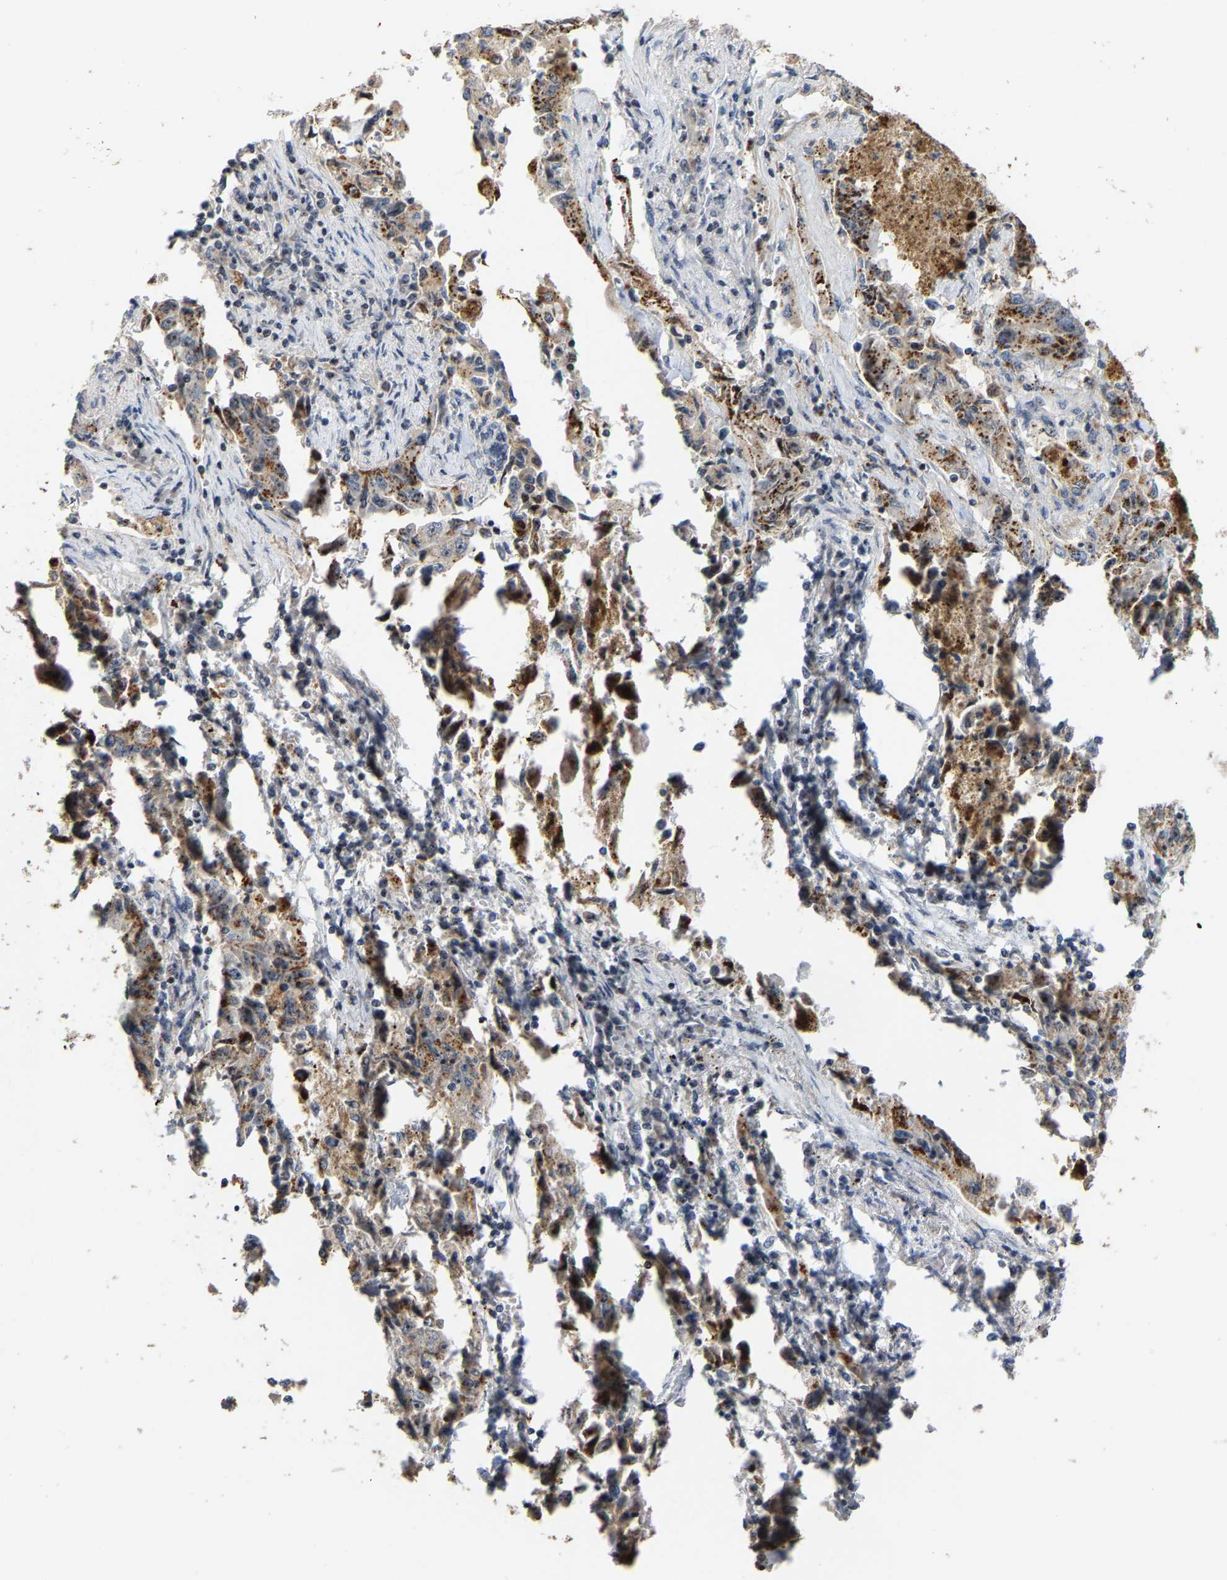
{"staining": {"intensity": "moderate", "quantity": "25%-75%", "location": "cytoplasmic/membranous"}, "tissue": "lung cancer", "cell_type": "Tumor cells", "image_type": "cancer", "snomed": [{"axis": "morphology", "description": "Adenocarcinoma, NOS"}, {"axis": "topography", "description": "Lung"}], "caption": "DAB immunohistochemical staining of lung cancer shows moderate cytoplasmic/membranous protein positivity in about 25%-75% of tumor cells.", "gene": "NOP58", "patient": {"sex": "female", "age": 51}}